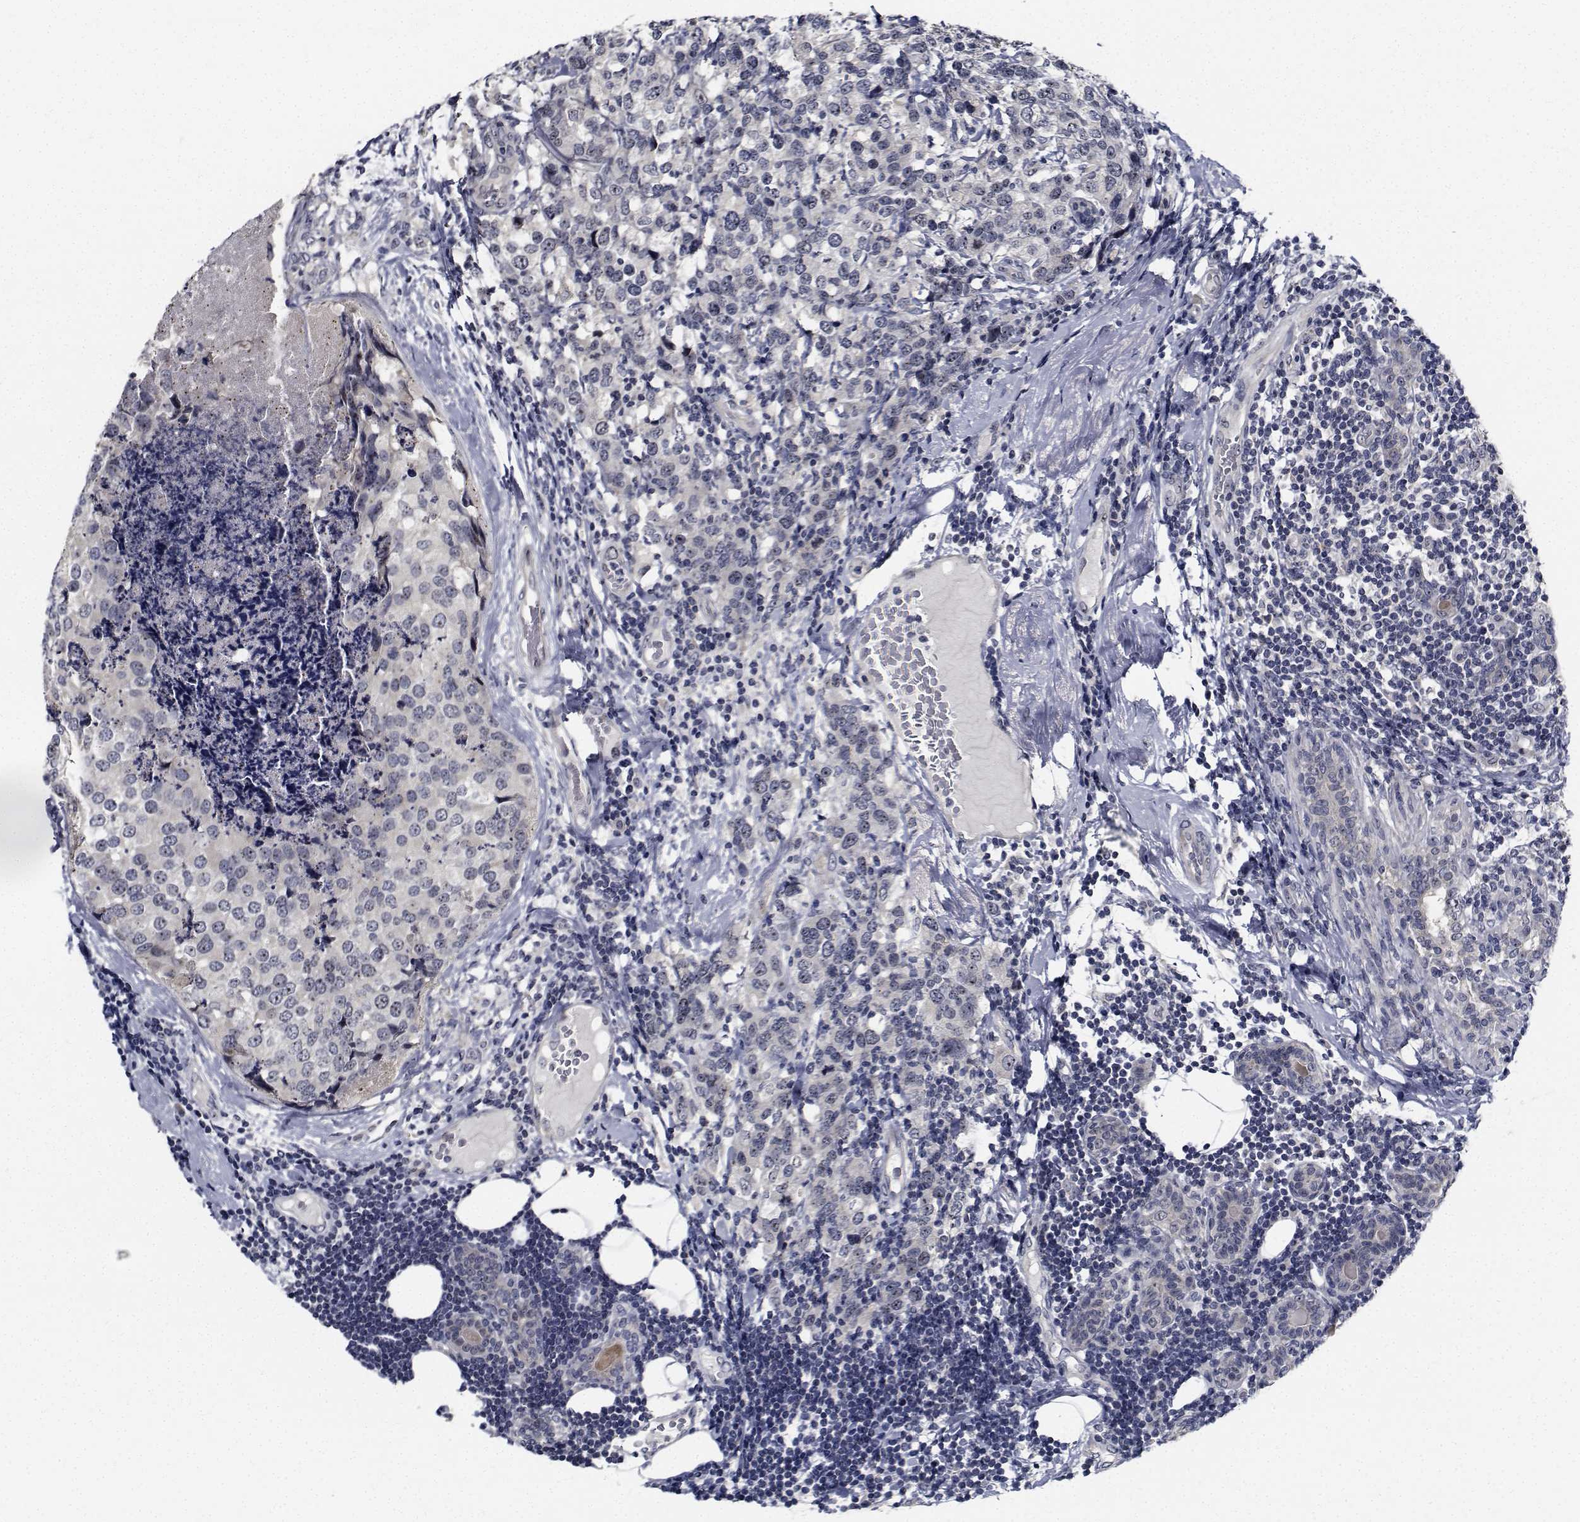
{"staining": {"intensity": "negative", "quantity": "none", "location": "none"}, "tissue": "breast cancer", "cell_type": "Tumor cells", "image_type": "cancer", "snomed": [{"axis": "morphology", "description": "Lobular carcinoma"}, {"axis": "topography", "description": "Breast"}], "caption": "Immunohistochemical staining of human breast lobular carcinoma reveals no significant positivity in tumor cells.", "gene": "NVL", "patient": {"sex": "female", "age": 59}}